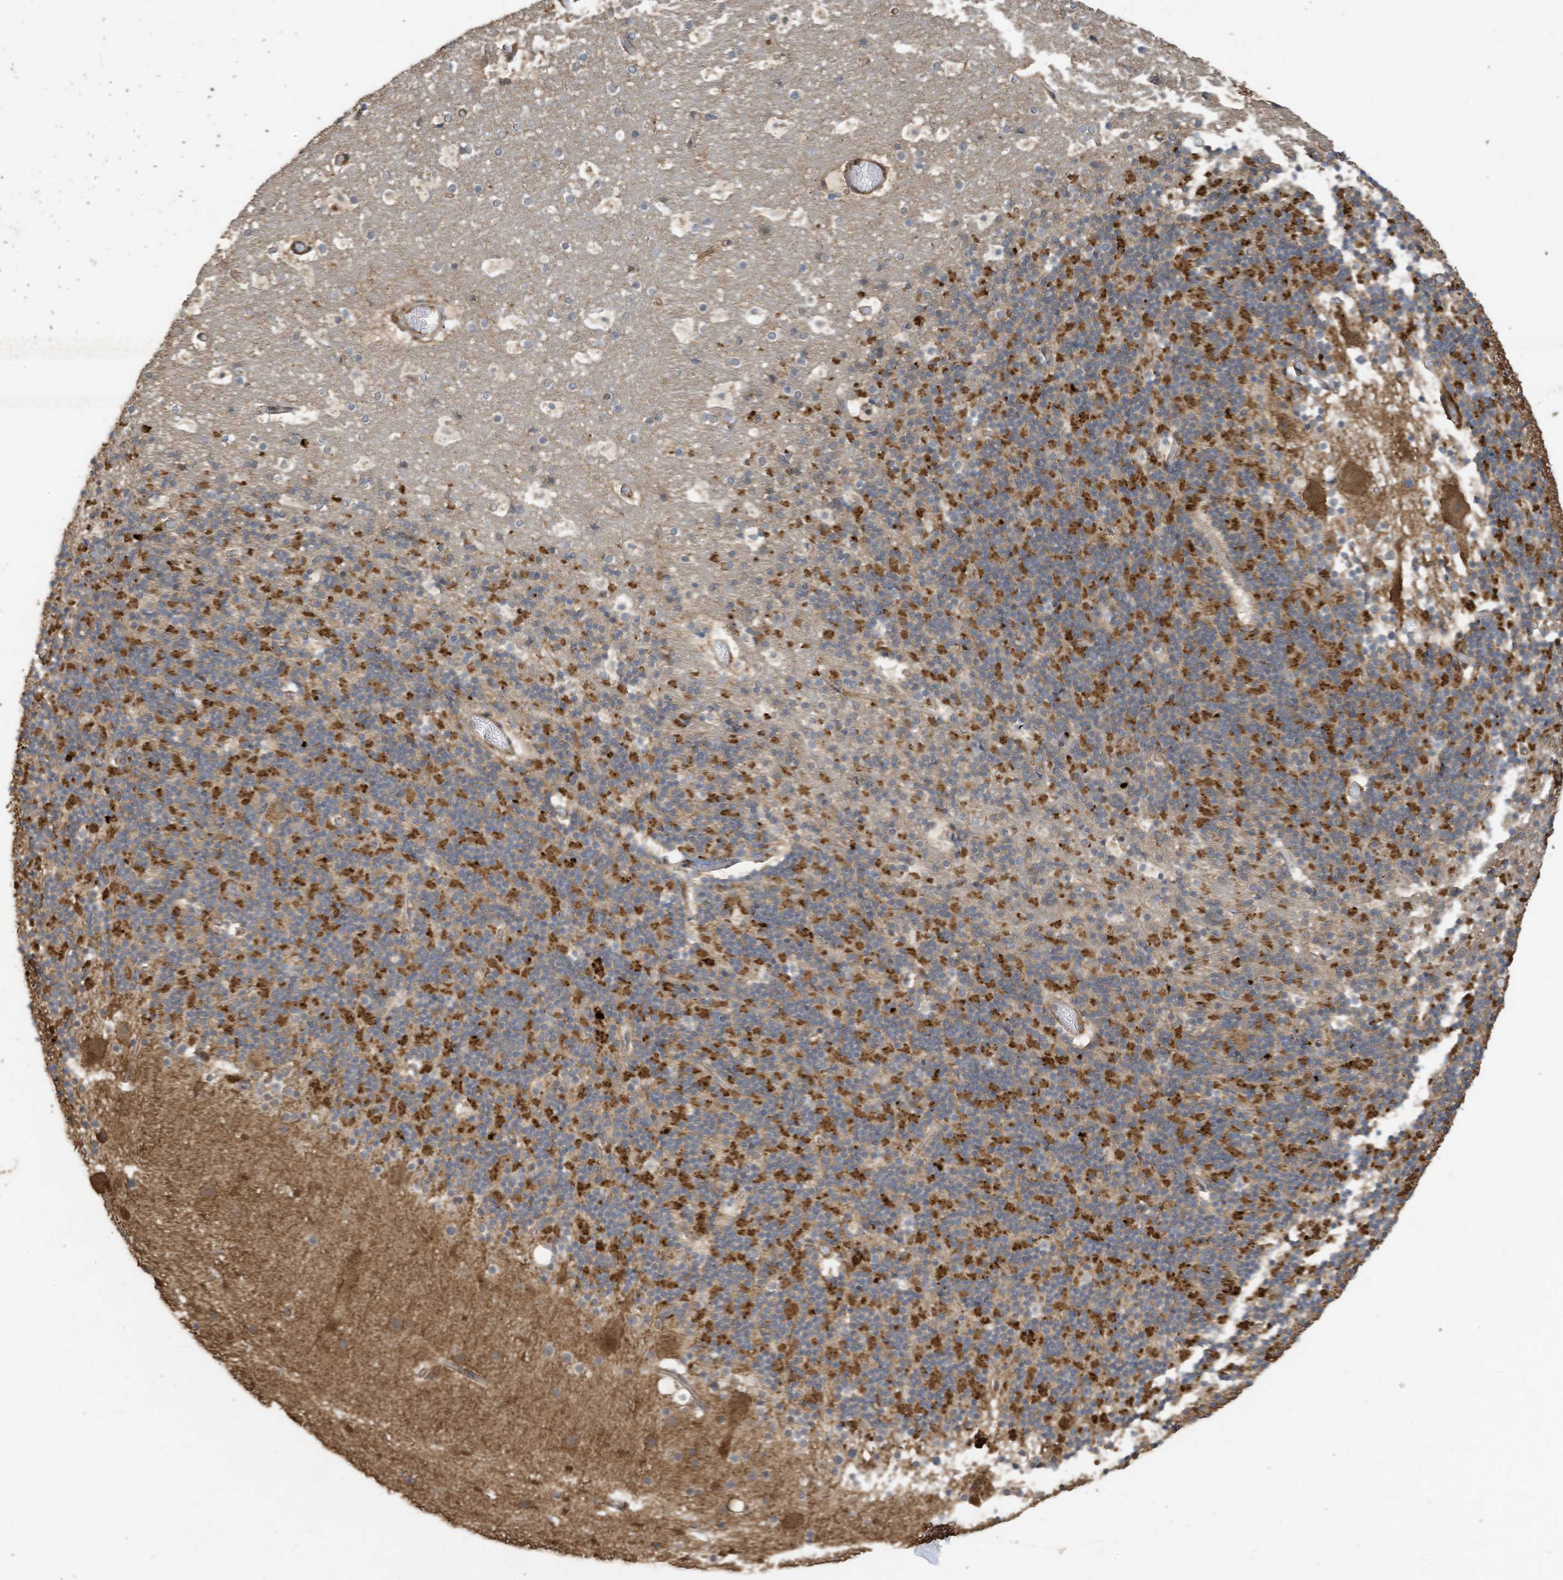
{"staining": {"intensity": "moderate", "quantity": ">75%", "location": "cytoplasmic/membranous"}, "tissue": "cerebellum", "cell_type": "Cells in granular layer", "image_type": "normal", "snomed": [{"axis": "morphology", "description": "Normal tissue, NOS"}, {"axis": "topography", "description": "Cerebellum"}], "caption": "The micrograph reveals a brown stain indicating the presence of a protein in the cytoplasmic/membranous of cells in granular layer in cerebellum. The protein of interest is stained brown, and the nuclei are stained in blue (DAB (3,3'-diaminobenzidine) IHC with brightfield microscopy, high magnification).", "gene": "COX10", "patient": {"sex": "male", "age": 57}}